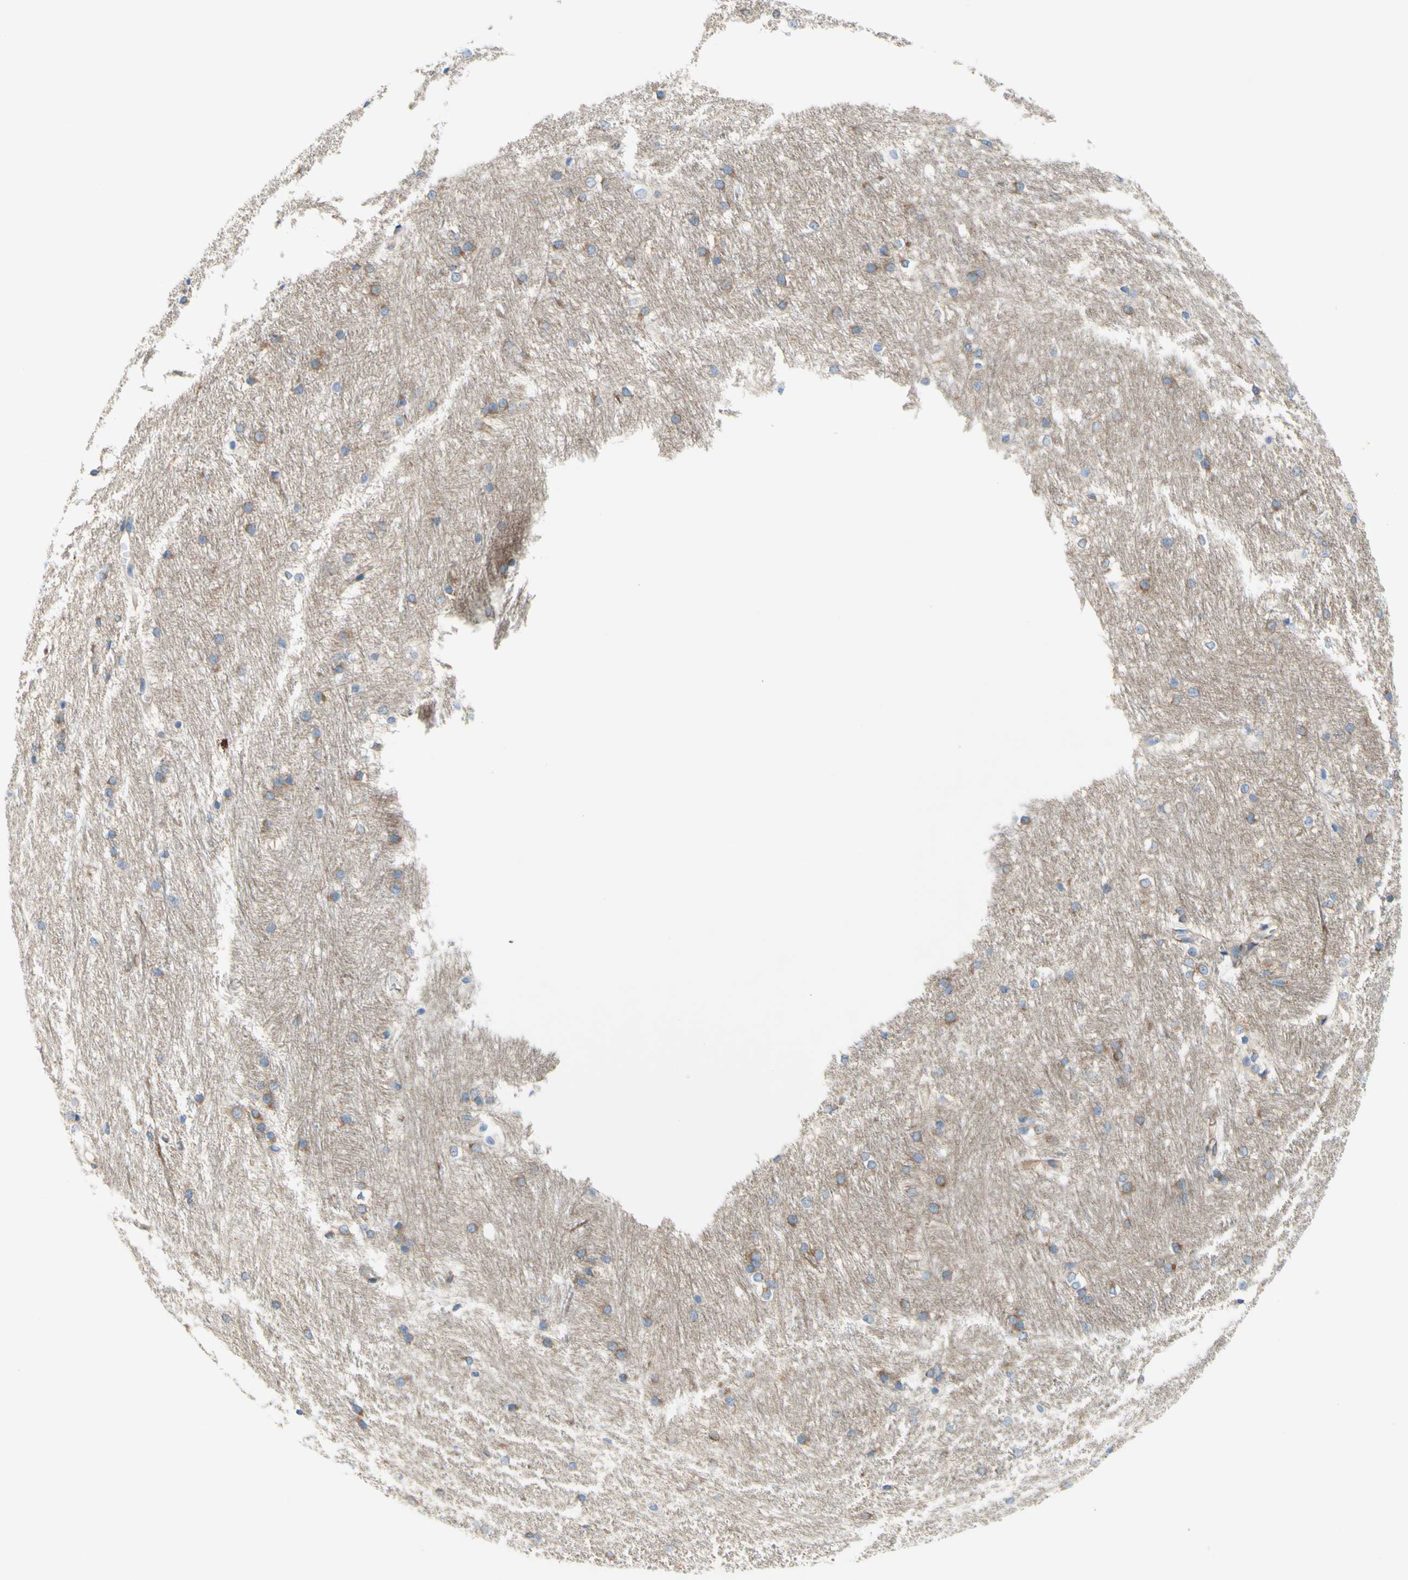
{"staining": {"intensity": "weak", "quantity": "<25%", "location": "cytoplasmic/membranous"}, "tissue": "caudate", "cell_type": "Glial cells", "image_type": "normal", "snomed": [{"axis": "morphology", "description": "Normal tissue, NOS"}, {"axis": "topography", "description": "Lateral ventricle wall"}], "caption": "This is an IHC image of normal caudate. There is no positivity in glial cells.", "gene": "RETREG2", "patient": {"sex": "female", "age": 19}}